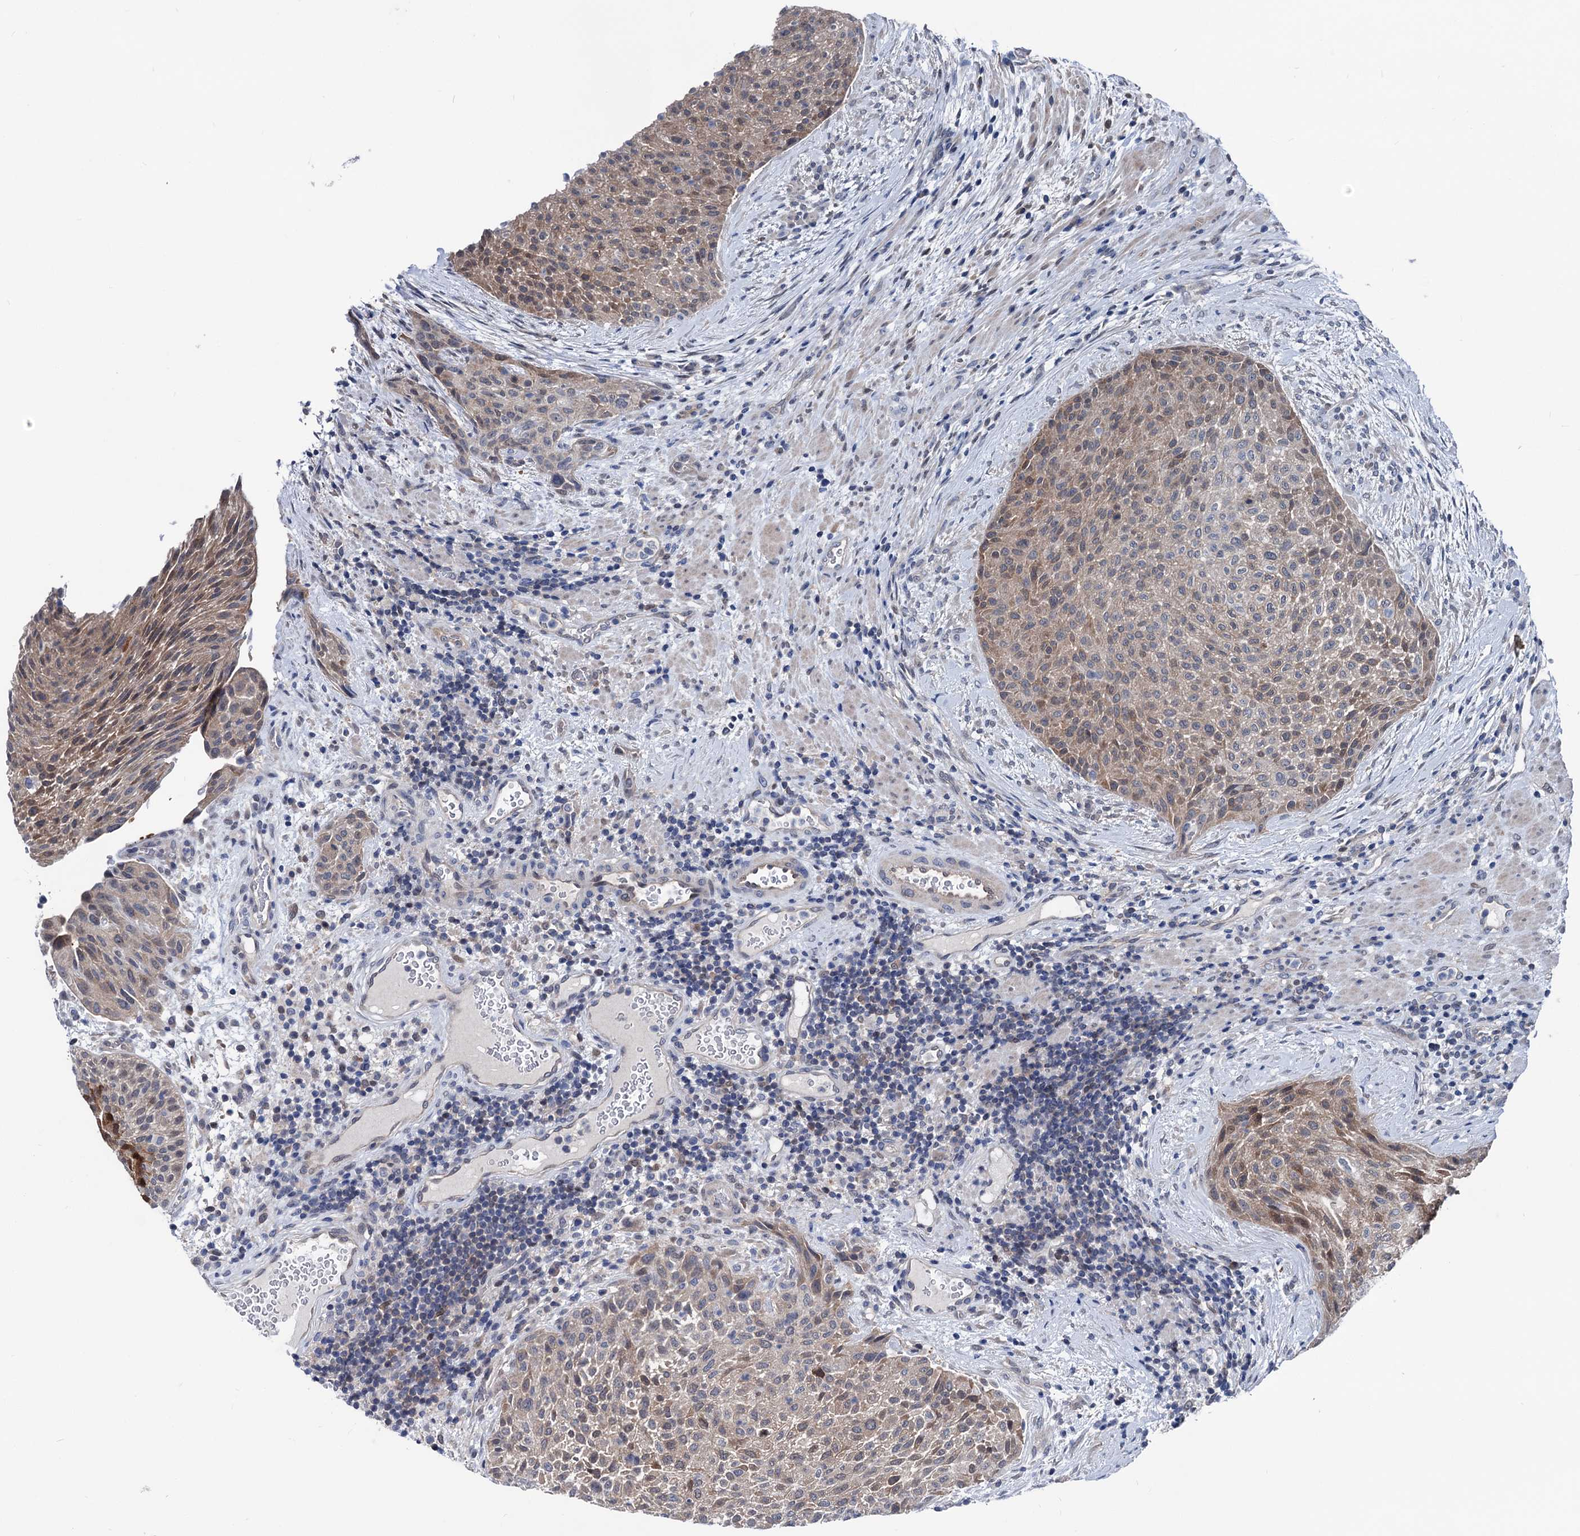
{"staining": {"intensity": "moderate", "quantity": "25%-75%", "location": "cytoplasmic/membranous,nuclear"}, "tissue": "urothelial cancer", "cell_type": "Tumor cells", "image_type": "cancer", "snomed": [{"axis": "morphology", "description": "Normal tissue, NOS"}, {"axis": "morphology", "description": "Urothelial carcinoma, NOS"}, {"axis": "topography", "description": "Urinary bladder"}, {"axis": "topography", "description": "Peripheral nerve tissue"}], "caption": "Human transitional cell carcinoma stained with a brown dye shows moderate cytoplasmic/membranous and nuclear positive staining in about 25%-75% of tumor cells.", "gene": "GLO1", "patient": {"sex": "male", "age": 35}}